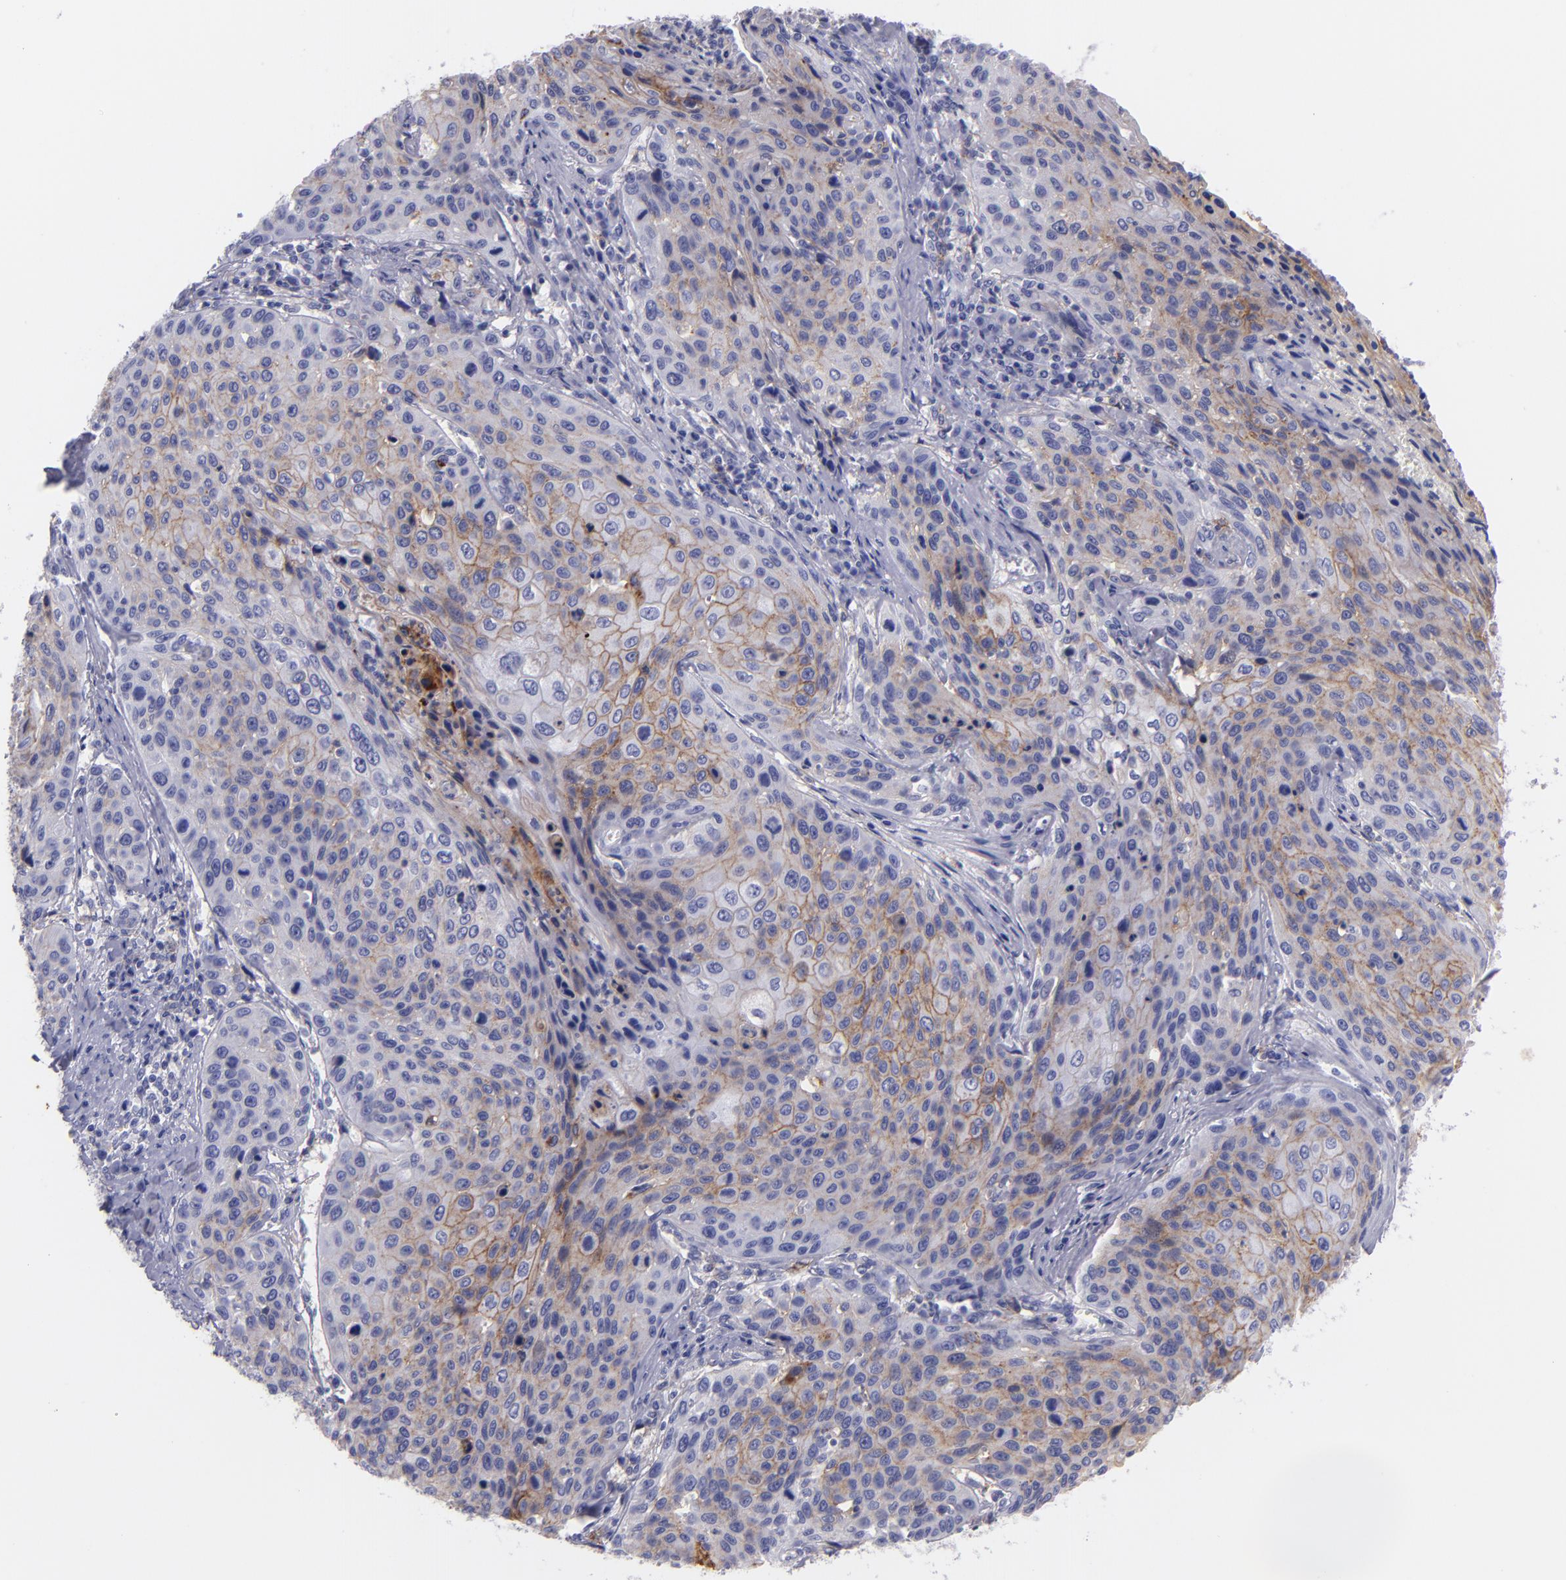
{"staining": {"intensity": "moderate", "quantity": "<25%", "location": "cytoplasmic/membranous"}, "tissue": "cervical cancer", "cell_type": "Tumor cells", "image_type": "cancer", "snomed": [{"axis": "morphology", "description": "Squamous cell carcinoma, NOS"}, {"axis": "topography", "description": "Cervix"}], "caption": "High-magnification brightfield microscopy of squamous cell carcinoma (cervical) stained with DAB (3,3'-diaminobenzidine) (brown) and counterstained with hematoxylin (blue). tumor cells exhibit moderate cytoplasmic/membranous staining is present in approximately<25% of cells. Nuclei are stained in blue.", "gene": "CD82", "patient": {"sex": "female", "age": 32}}